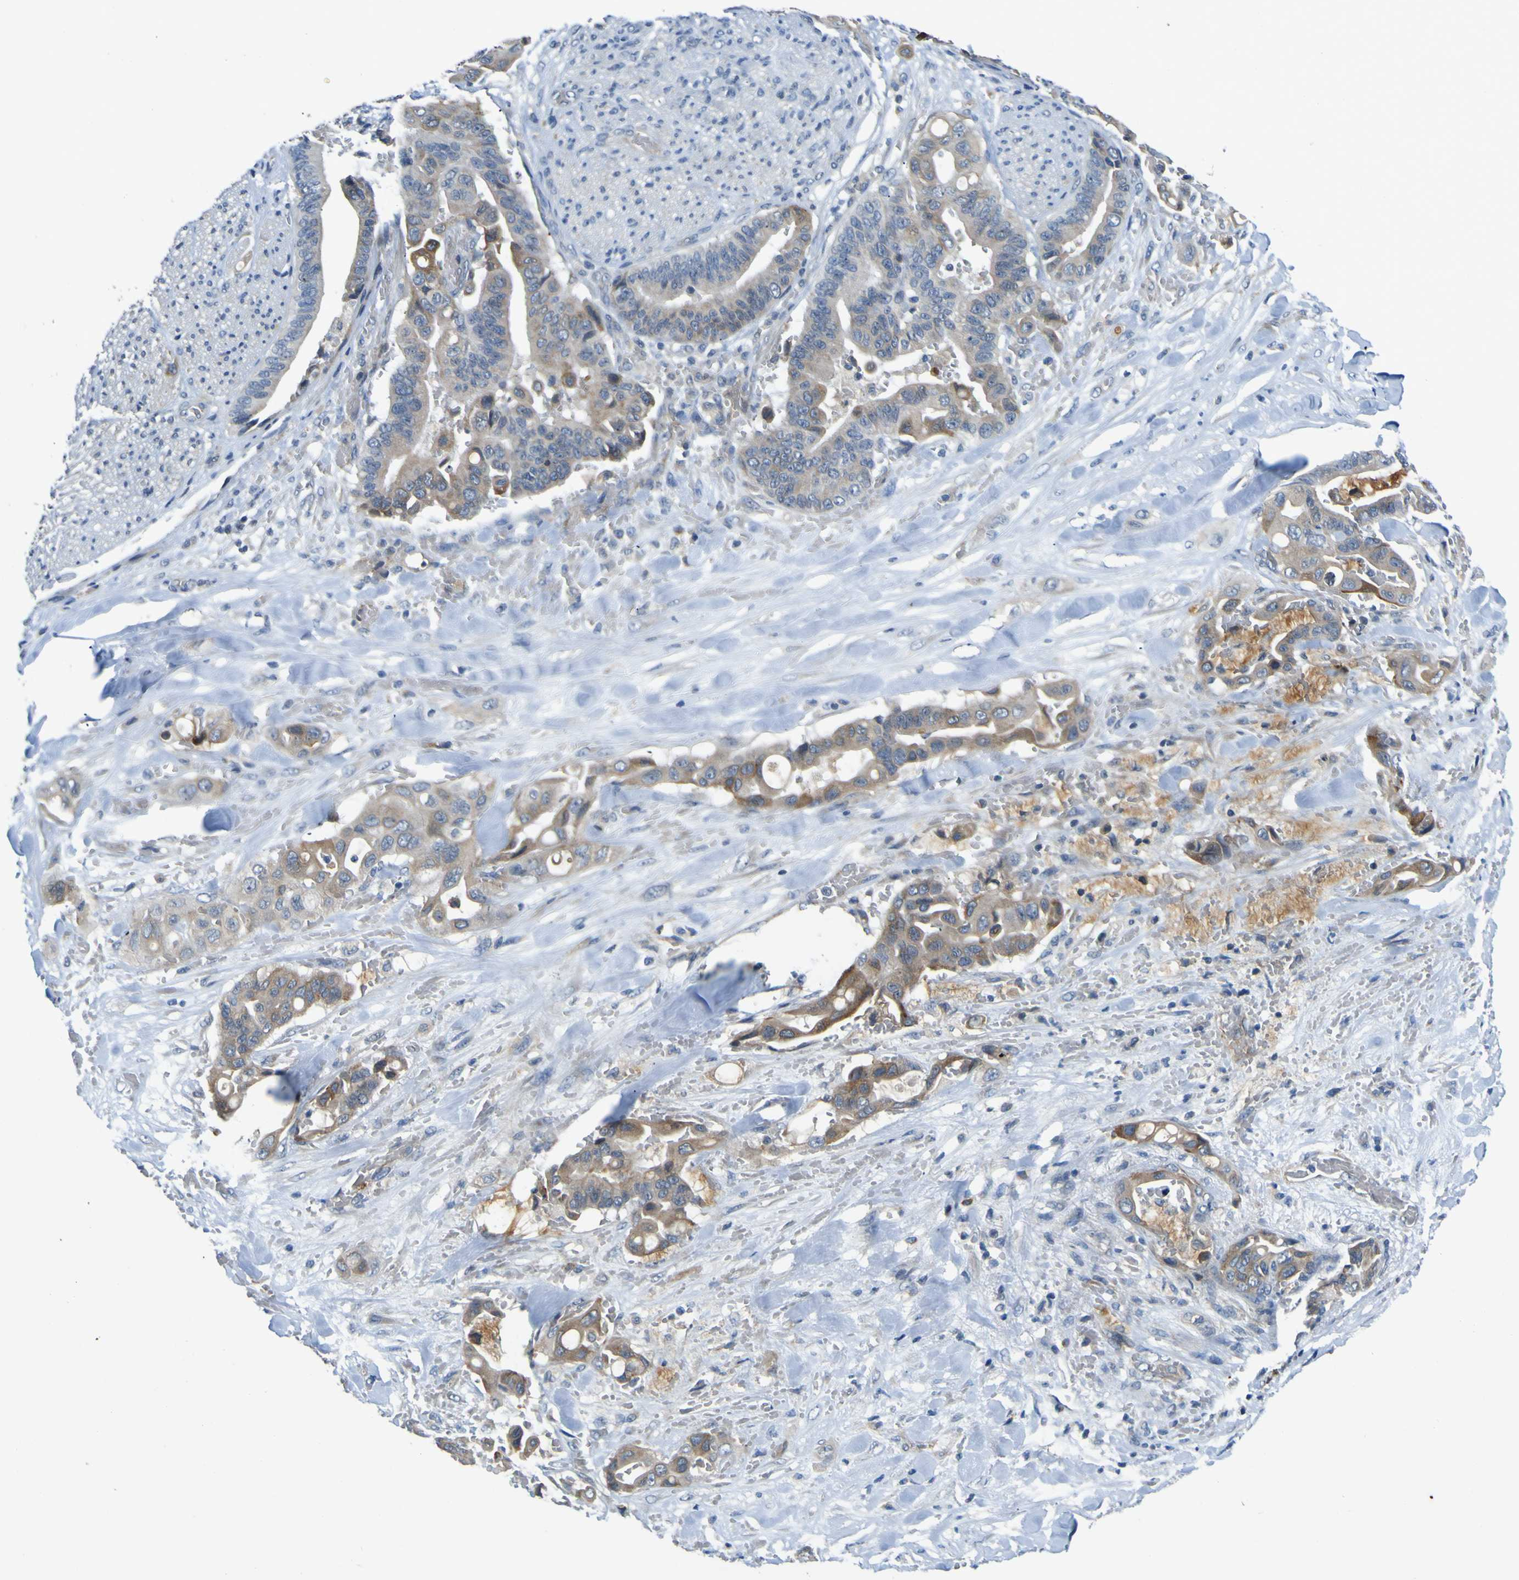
{"staining": {"intensity": "weak", "quantity": ">75%", "location": "cytoplasmic/membranous"}, "tissue": "liver cancer", "cell_type": "Tumor cells", "image_type": "cancer", "snomed": [{"axis": "morphology", "description": "Cholangiocarcinoma"}, {"axis": "topography", "description": "Liver"}], "caption": "The histopathology image exhibits immunohistochemical staining of liver cholangiocarcinoma. There is weak cytoplasmic/membranous positivity is identified in approximately >75% of tumor cells. (DAB IHC with brightfield microscopy, high magnification).", "gene": "LDLR", "patient": {"sex": "female", "age": 61}}